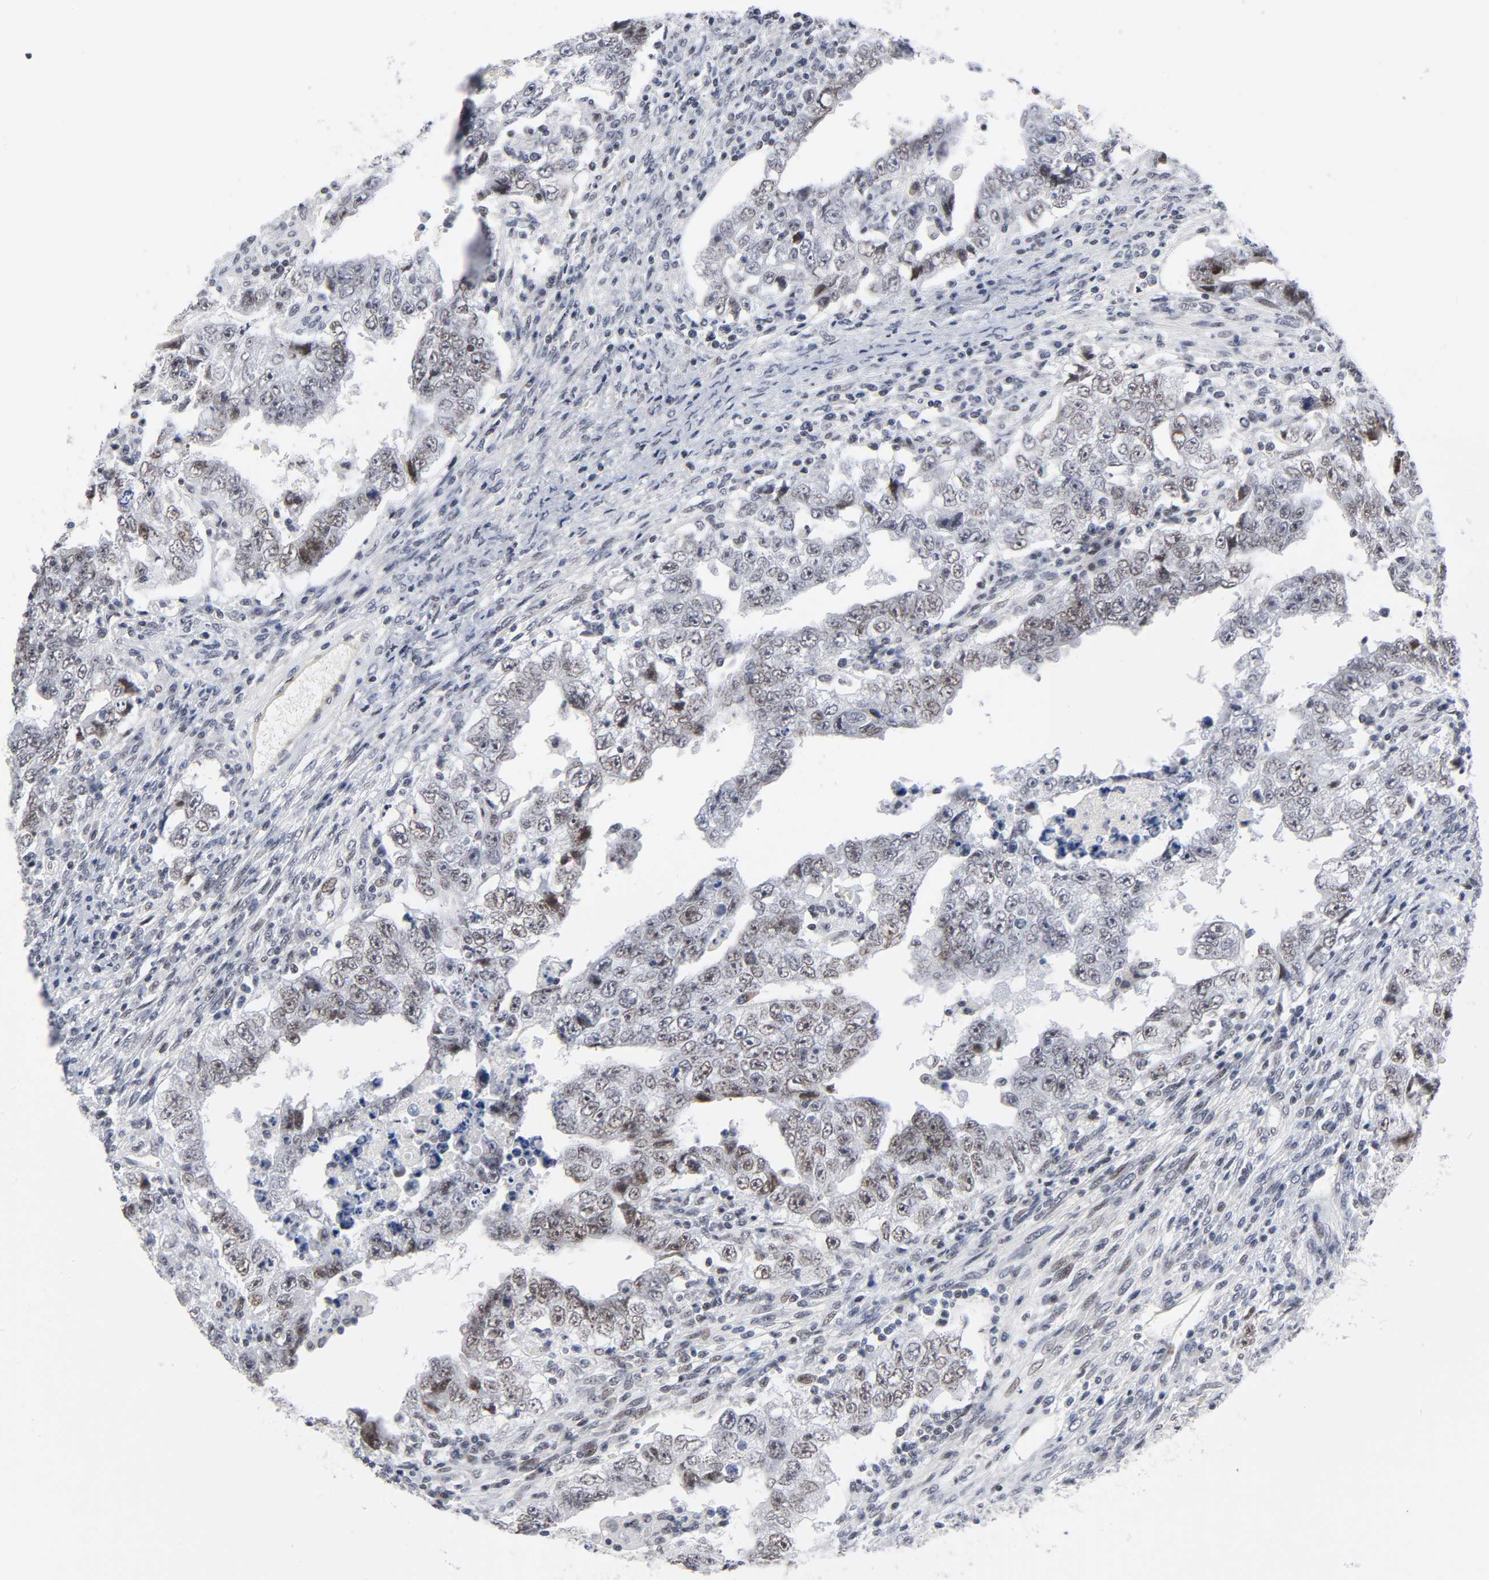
{"staining": {"intensity": "weak", "quantity": ">75%", "location": "nuclear"}, "tissue": "testis cancer", "cell_type": "Tumor cells", "image_type": "cancer", "snomed": [{"axis": "morphology", "description": "Carcinoma, Embryonal, NOS"}, {"axis": "topography", "description": "Testis"}], "caption": "A histopathology image of human testis cancer stained for a protein shows weak nuclear brown staining in tumor cells.", "gene": "DIDO1", "patient": {"sex": "male", "age": 26}}